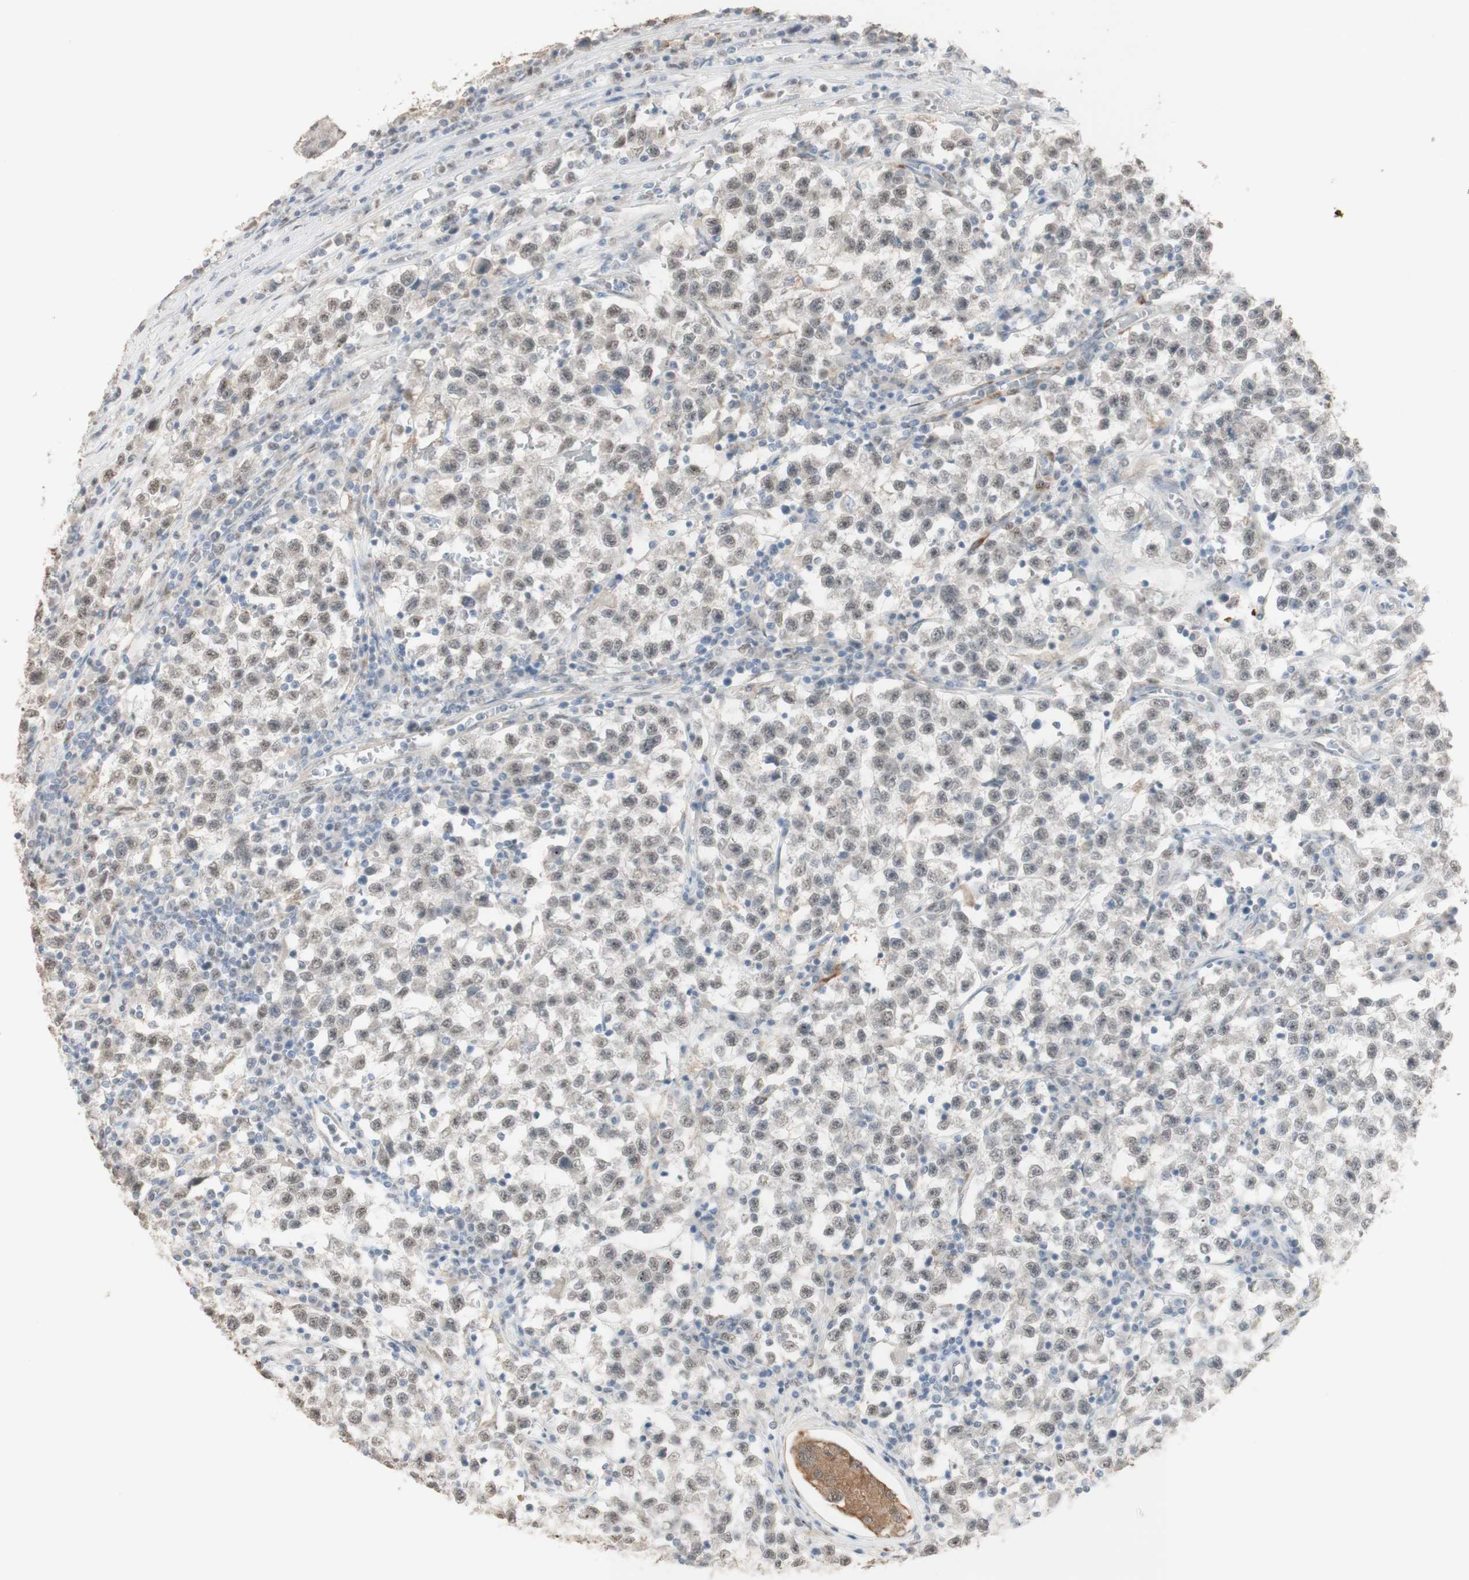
{"staining": {"intensity": "weak", "quantity": "<25%", "location": "nuclear"}, "tissue": "testis cancer", "cell_type": "Tumor cells", "image_type": "cancer", "snomed": [{"axis": "morphology", "description": "Seminoma, NOS"}, {"axis": "topography", "description": "Testis"}], "caption": "Immunohistochemistry image of neoplastic tissue: testis cancer (seminoma) stained with DAB shows no significant protein positivity in tumor cells. (IHC, brightfield microscopy, high magnification).", "gene": "MUC3A", "patient": {"sex": "male", "age": 22}}